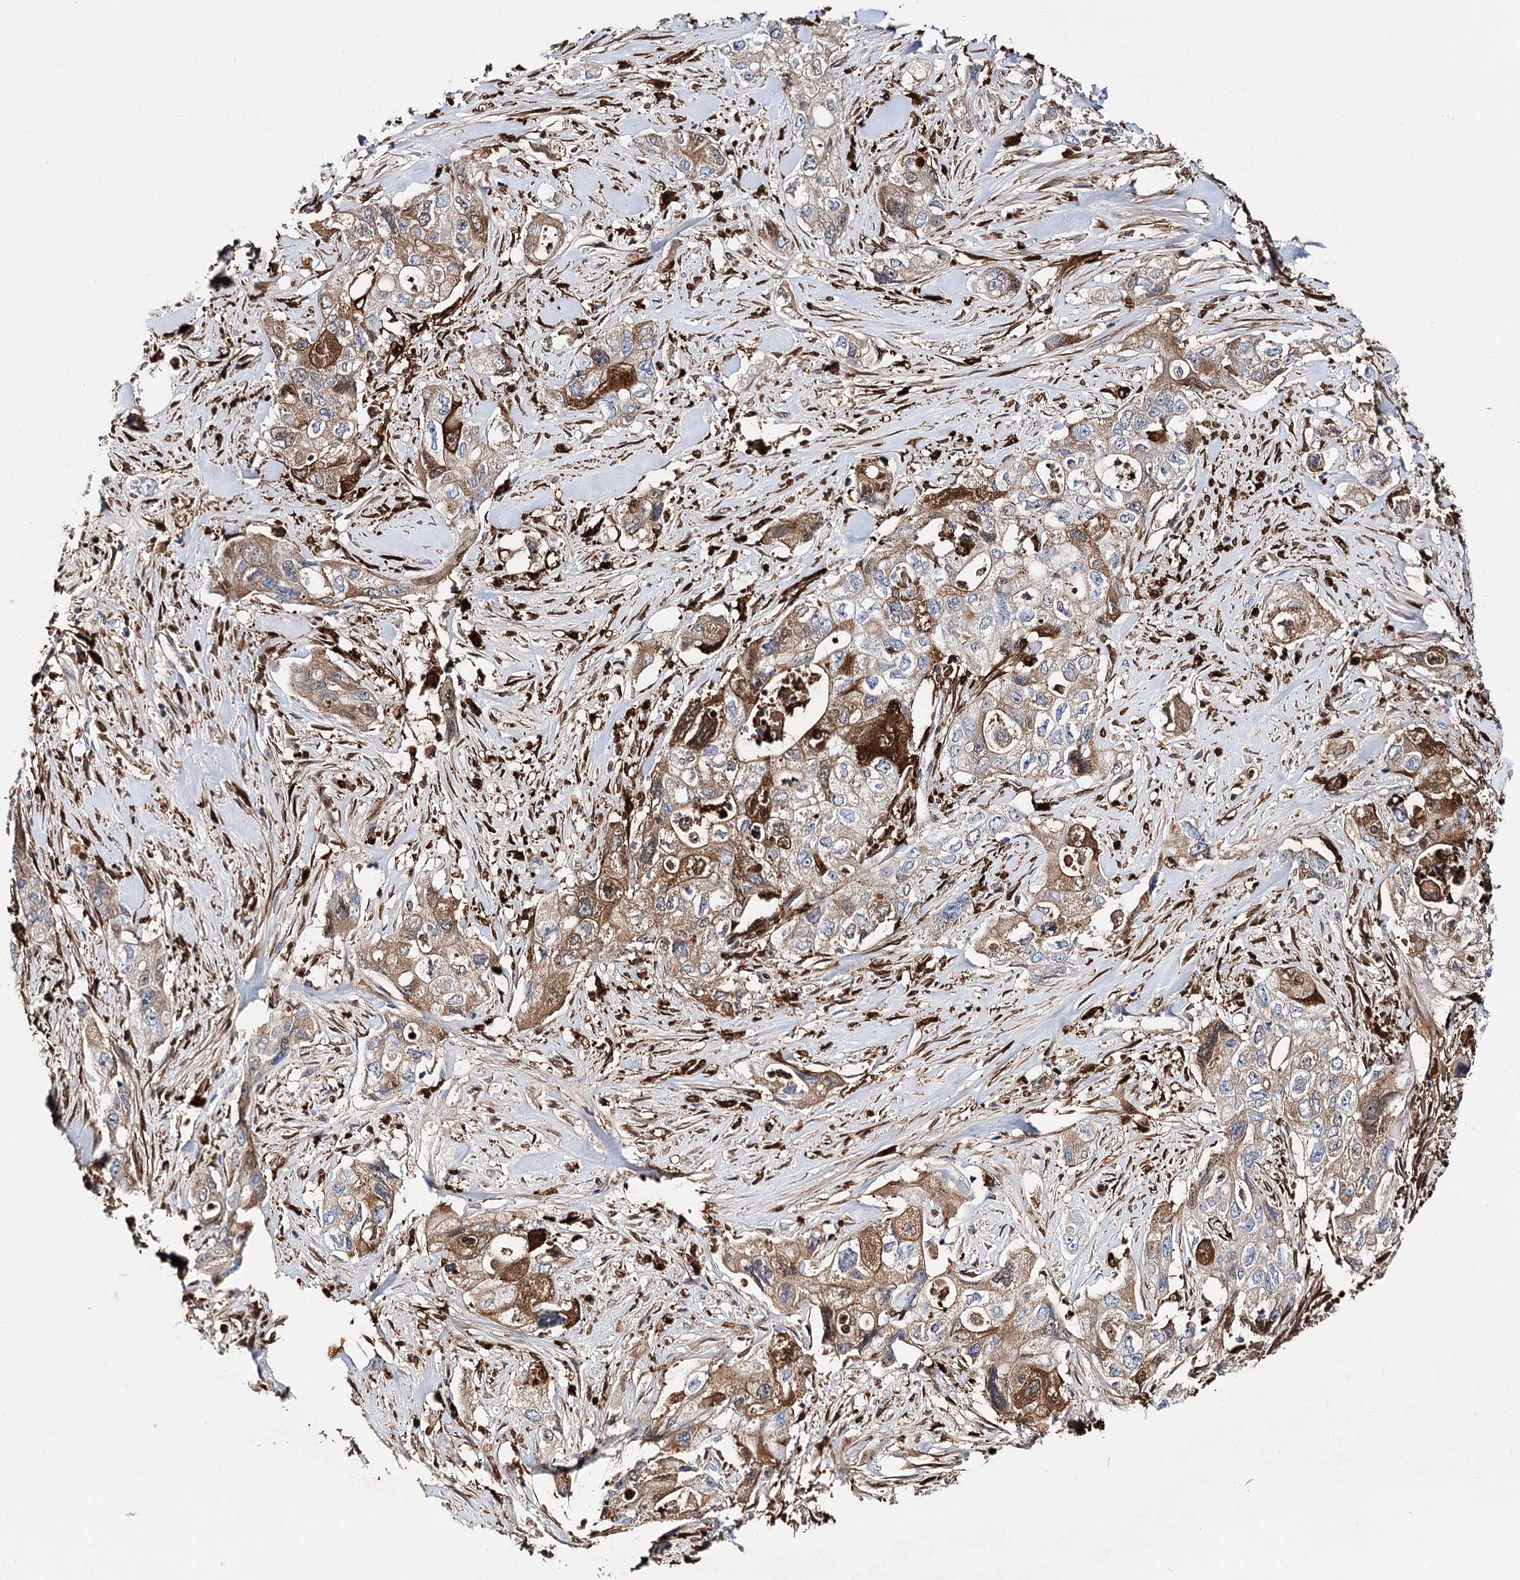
{"staining": {"intensity": "strong", "quantity": "25%-75%", "location": "cytoplasmic/membranous"}, "tissue": "pancreatic cancer", "cell_type": "Tumor cells", "image_type": "cancer", "snomed": [{"axis": "morphology", "description": "Adenocarcinoma, NOS"}, {"axis": "topography", "description": "Pancreas"}], "caption": "A high amount of strong cytoplasmic/membranous positivity is seen in approximately 25%-75% of tumor cells in pancreatic cancer tissue.", "gene": "CFAP46", "patient": {"sex": "female", "age": 73}}